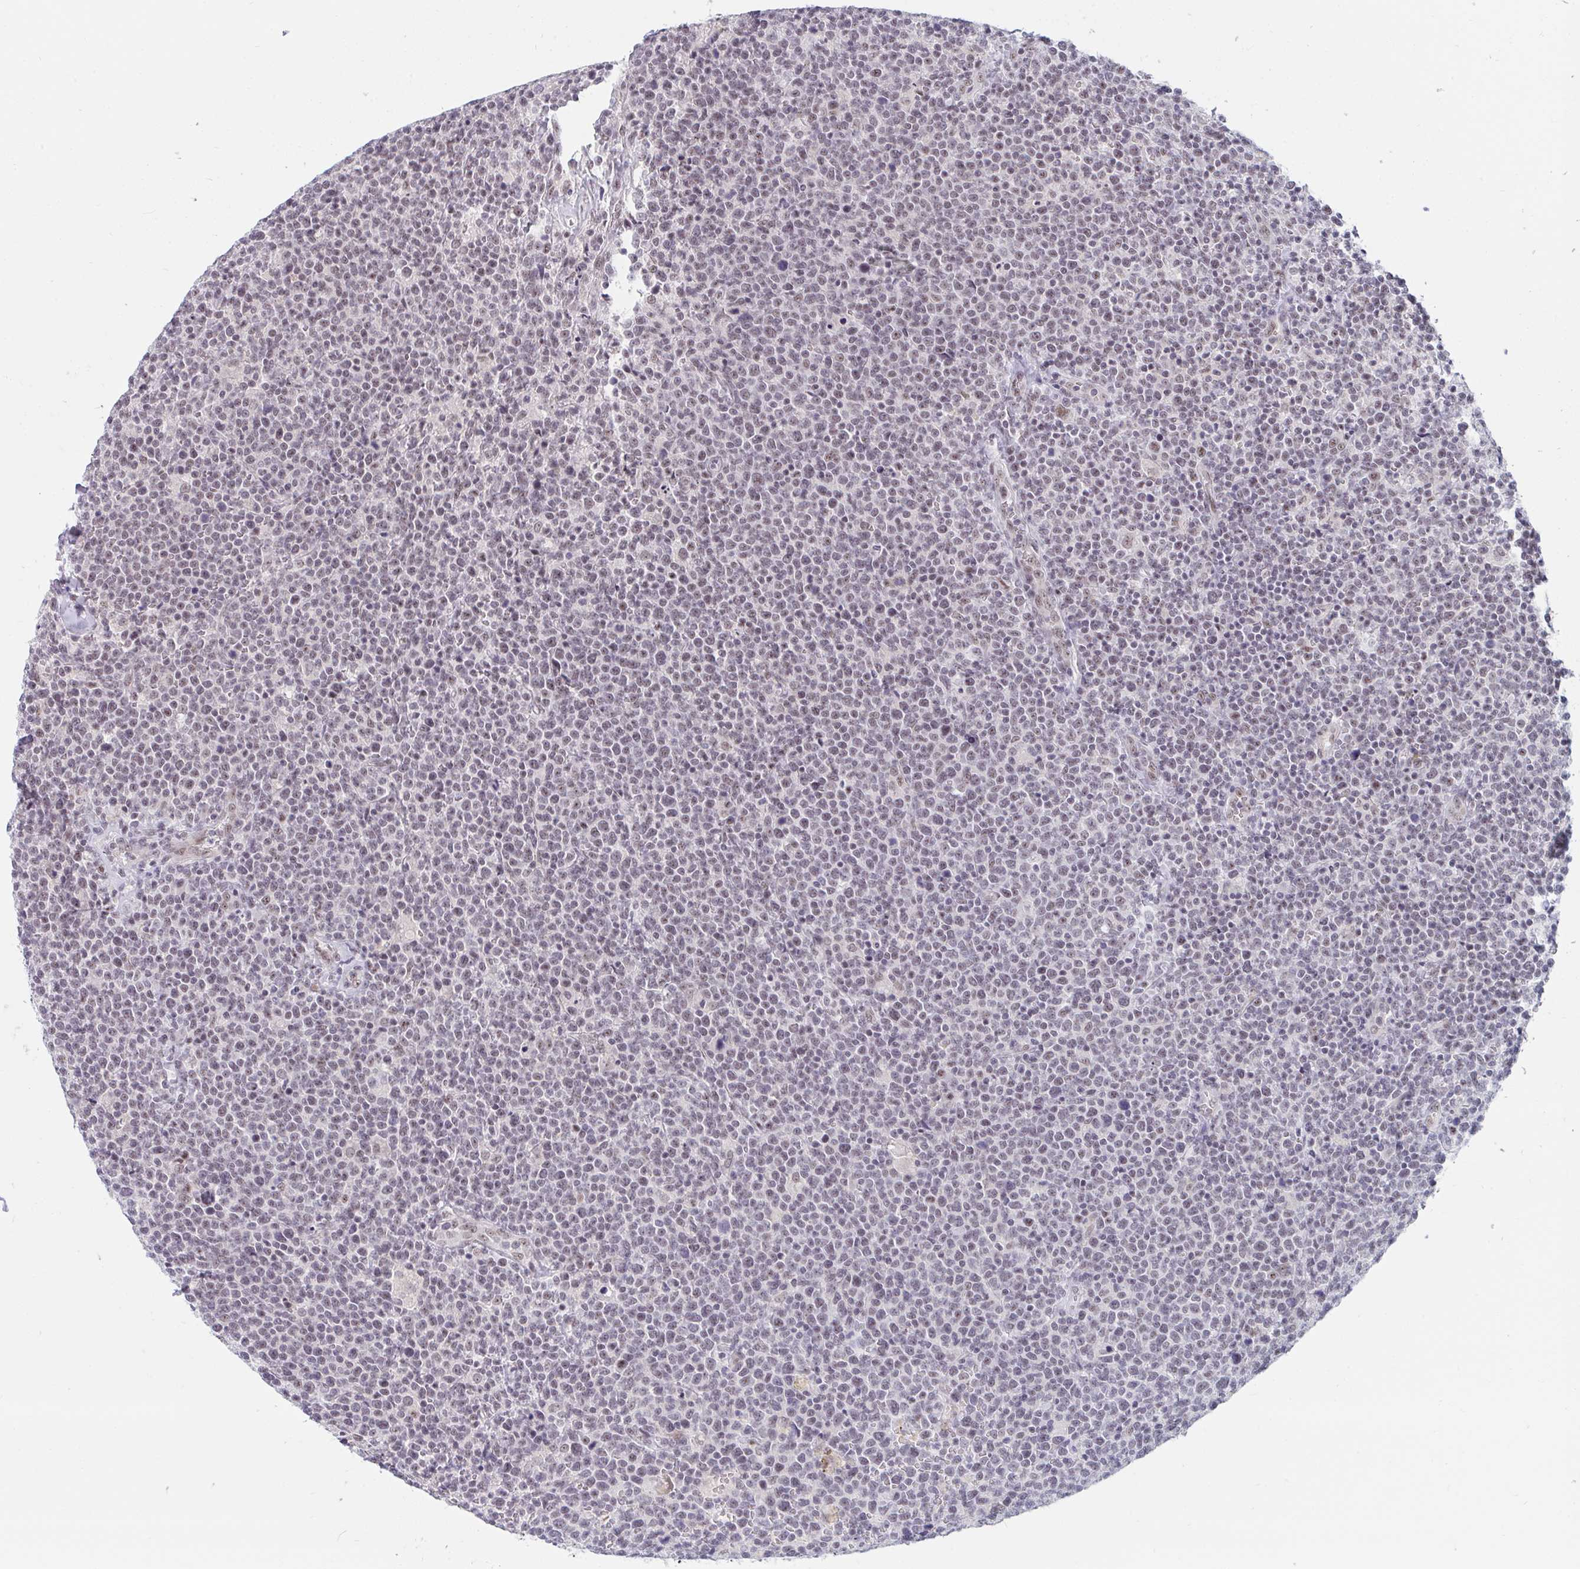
{"staining": {"intensity": "weak", "quantity": "<25%", "location": "nuclear"}, "tissue": "lymphoma", "cell_type": "Tumor cells", "image_type": "cancer", "snomed": [{"axis": "morphology", "description": "Malignant lymphoma, non-Hodgkin's type, High grade"}, {"axis": "topography", "description": "Lymph node"}], "caption": "The photomicrograph shows no significant staining in tumor cells of lymphoma.", "gene": "PRR14", "patient": {"sex": "male", "age": 61}}